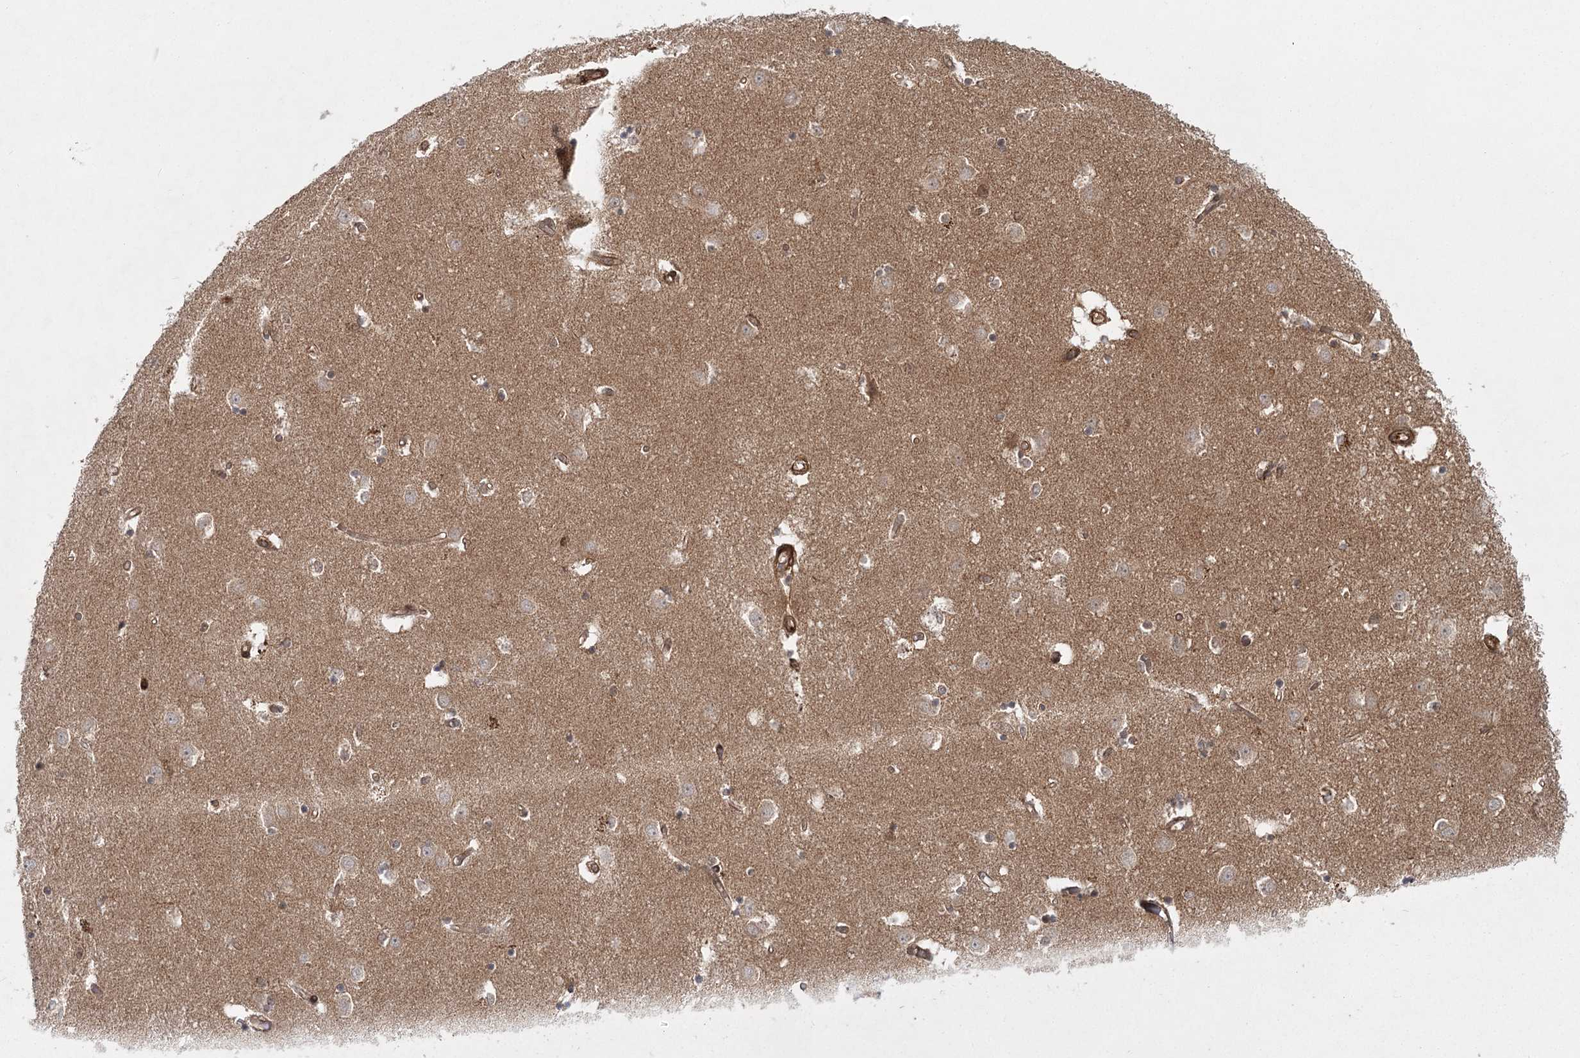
{"staining": {"intensity": "moderate", "quantity": "<25%", "location": "cytoplasmic/membranous"}, "tissue": "caudate", "cell_type": "Glial cells", "image_type": "normal", "snomed": [{"axis": "morphology", "description": "Normal tissue, NOS"}, {"axis": "topography", "description": "Lateral ventricle wall"}], "caption": "Protein expression analysis of unremarkable caudate displays moderate cytoplasmic/membranous expression in approximately <25% of glial cells. The staining is performed using DAB (3,3'-diaminobenzidine) brown chromogen to label protein expression. The nuclei are counter-stained blue using hematoxylin.", "gene": "MDFIC", "patient": {"sex": "male", "age": 45}}